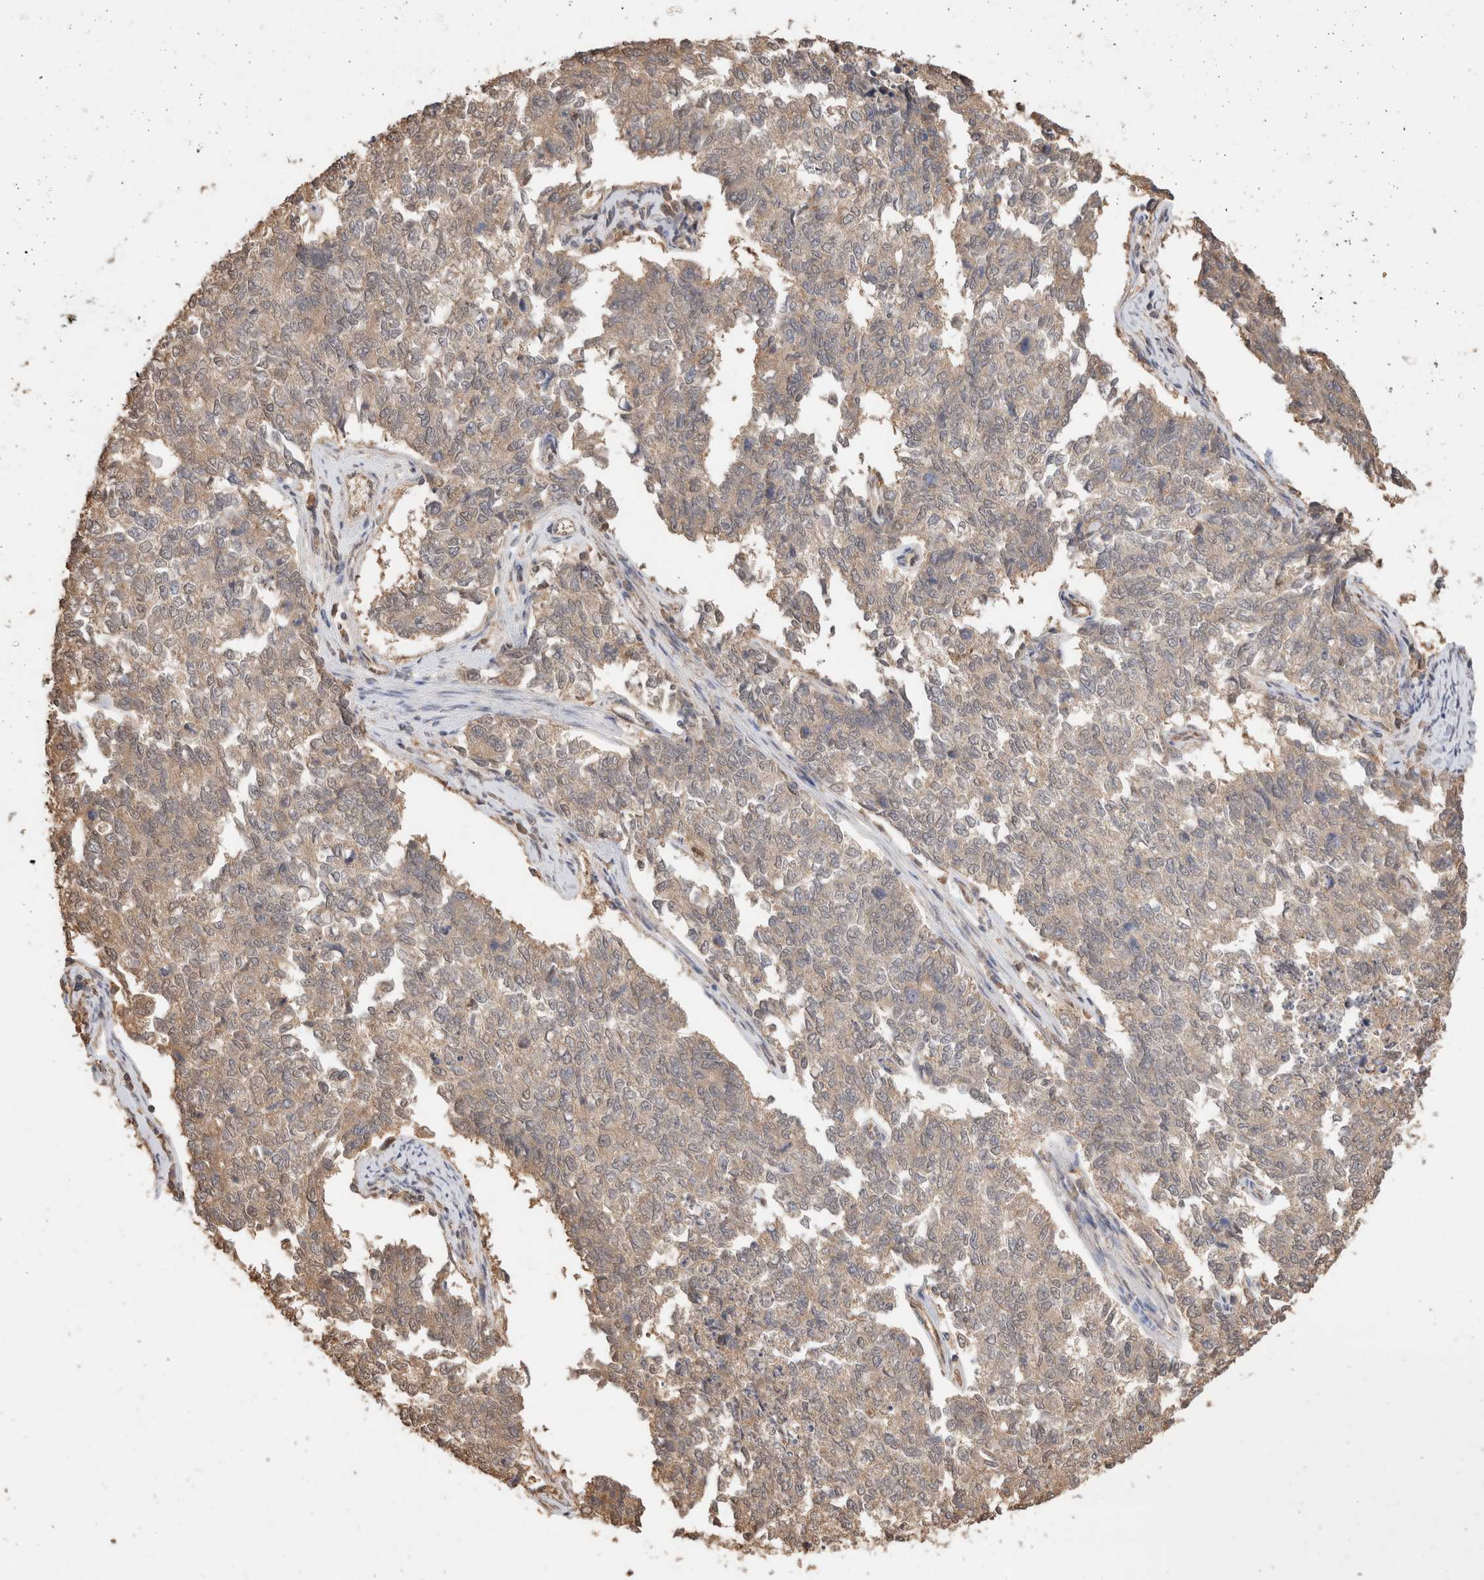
{"staining": {"intensity": "weak", "quantity": ">75%", "location": "cytoplasmic/membranous"}, "tissue": "cervical cancer", "cell_type": "Tumor cells", "image_type": "cancer", "snomed": [{"axis": "morphology", "description": "Squamous cell carcinoma, NOS"}, {"axis": "topography", "description": "Cervix"}], "caption": "Immunohistochemical staining of squamous cell carcinoma (cervical) demonstrates weak cytoplasmic/membranous protein positivity in approximately >75% of tumor cells. (IHC, brightfield microscopy, high magnification).", "gene": "YWHAH", "patient": {"sex": "female", "age": 63}}